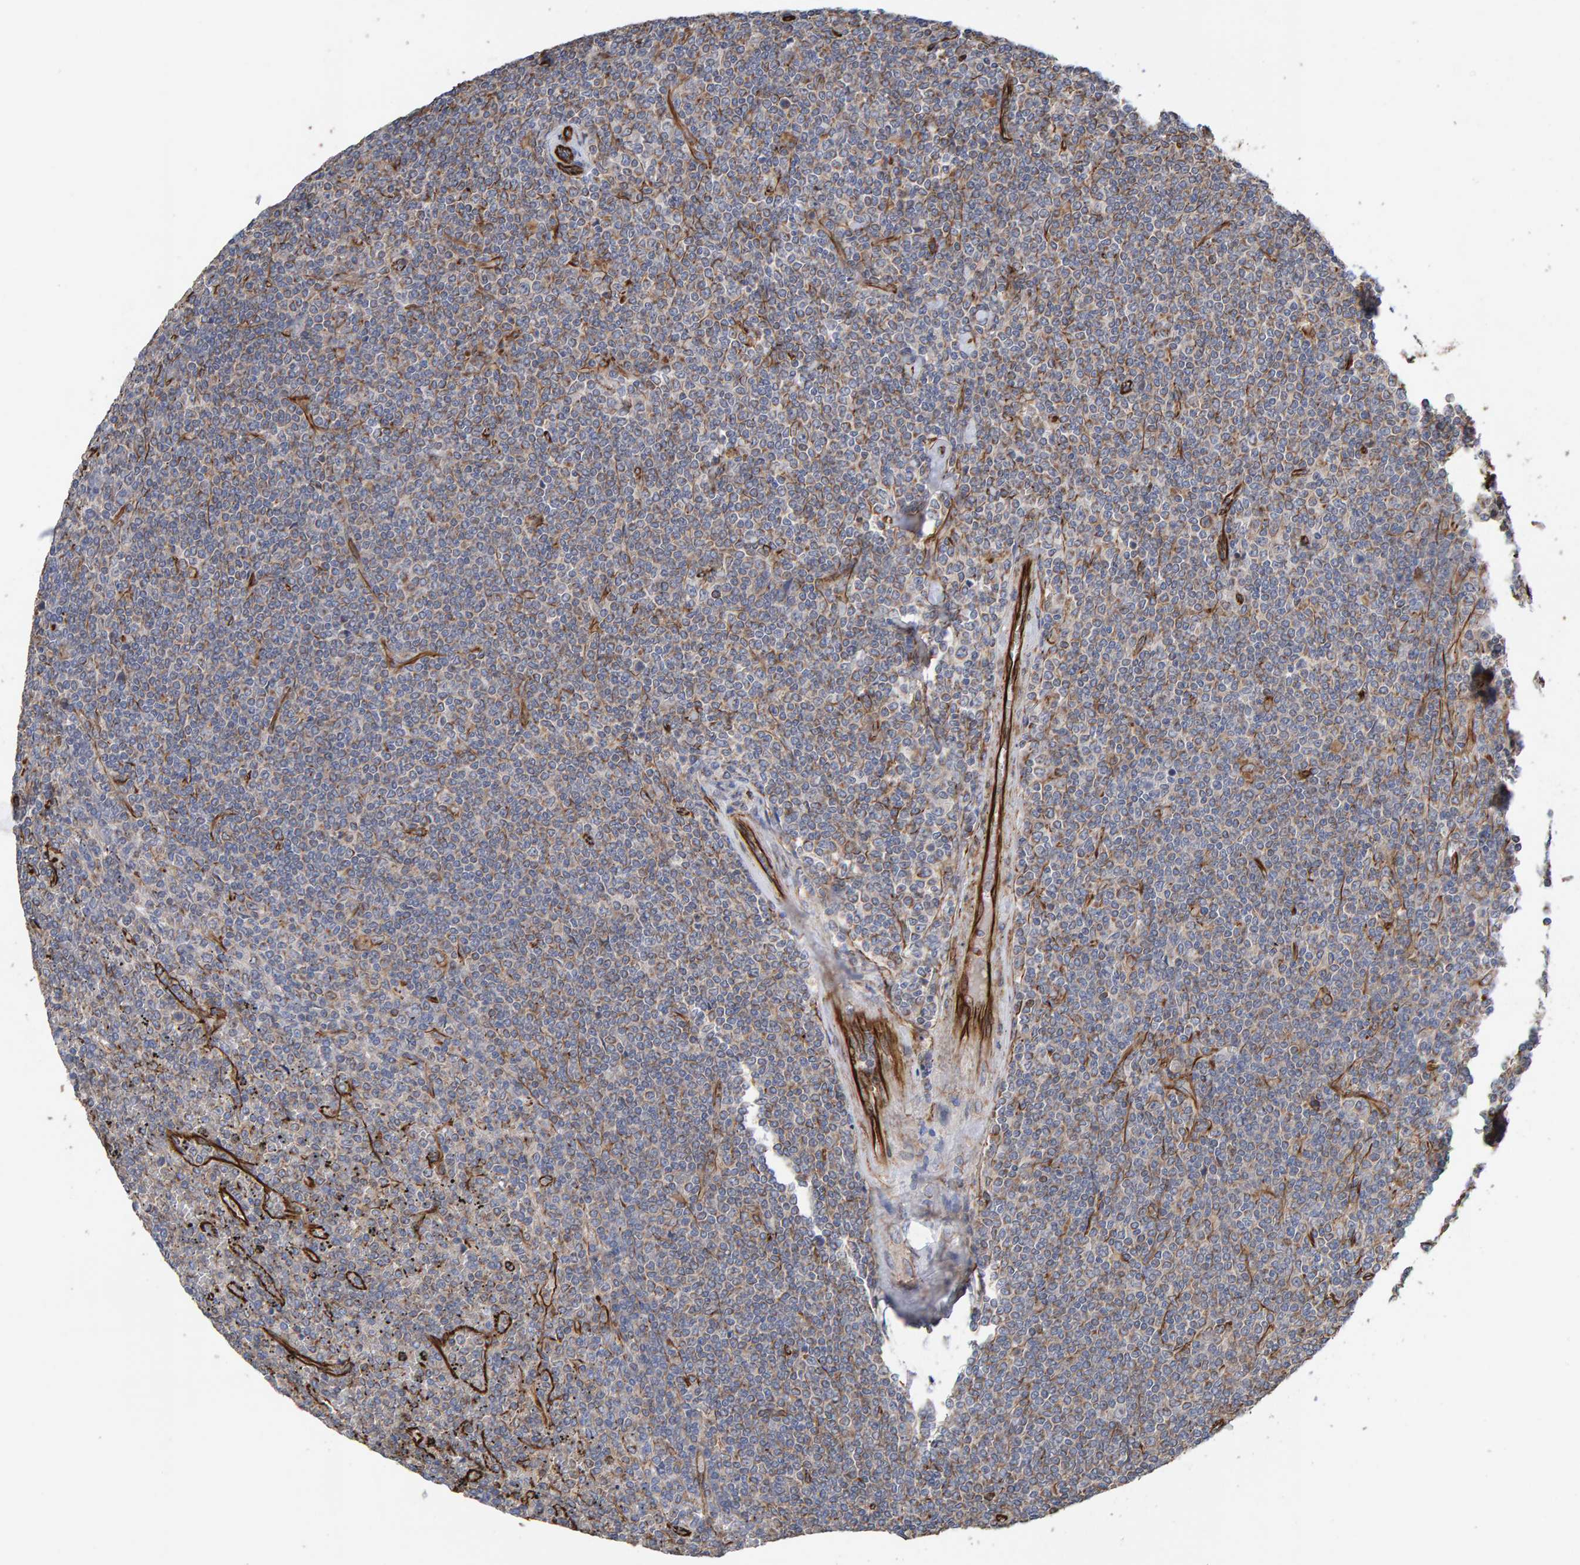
{"staining": {"intensity": "negative", "quantity": "none", "location": "none"}, "tissue": "lymphoma", "cell_type": "Tumor cells", "image_type": "cancer", "snomed": [{"axis": "morphology", "description": "Malignant lymphoma, non-Hodgkin's type, Low grade"}, {"axis": "topography", "description": "Spleen"}], "caption": "This is an immunohistochemistry histopathology image of malignant lymphoma, non-Hodgkin's type (low-grade). There is no staining in tumor cells.", "gene": "ZNF347", "patient": {"sex": "female", "age": 19}}